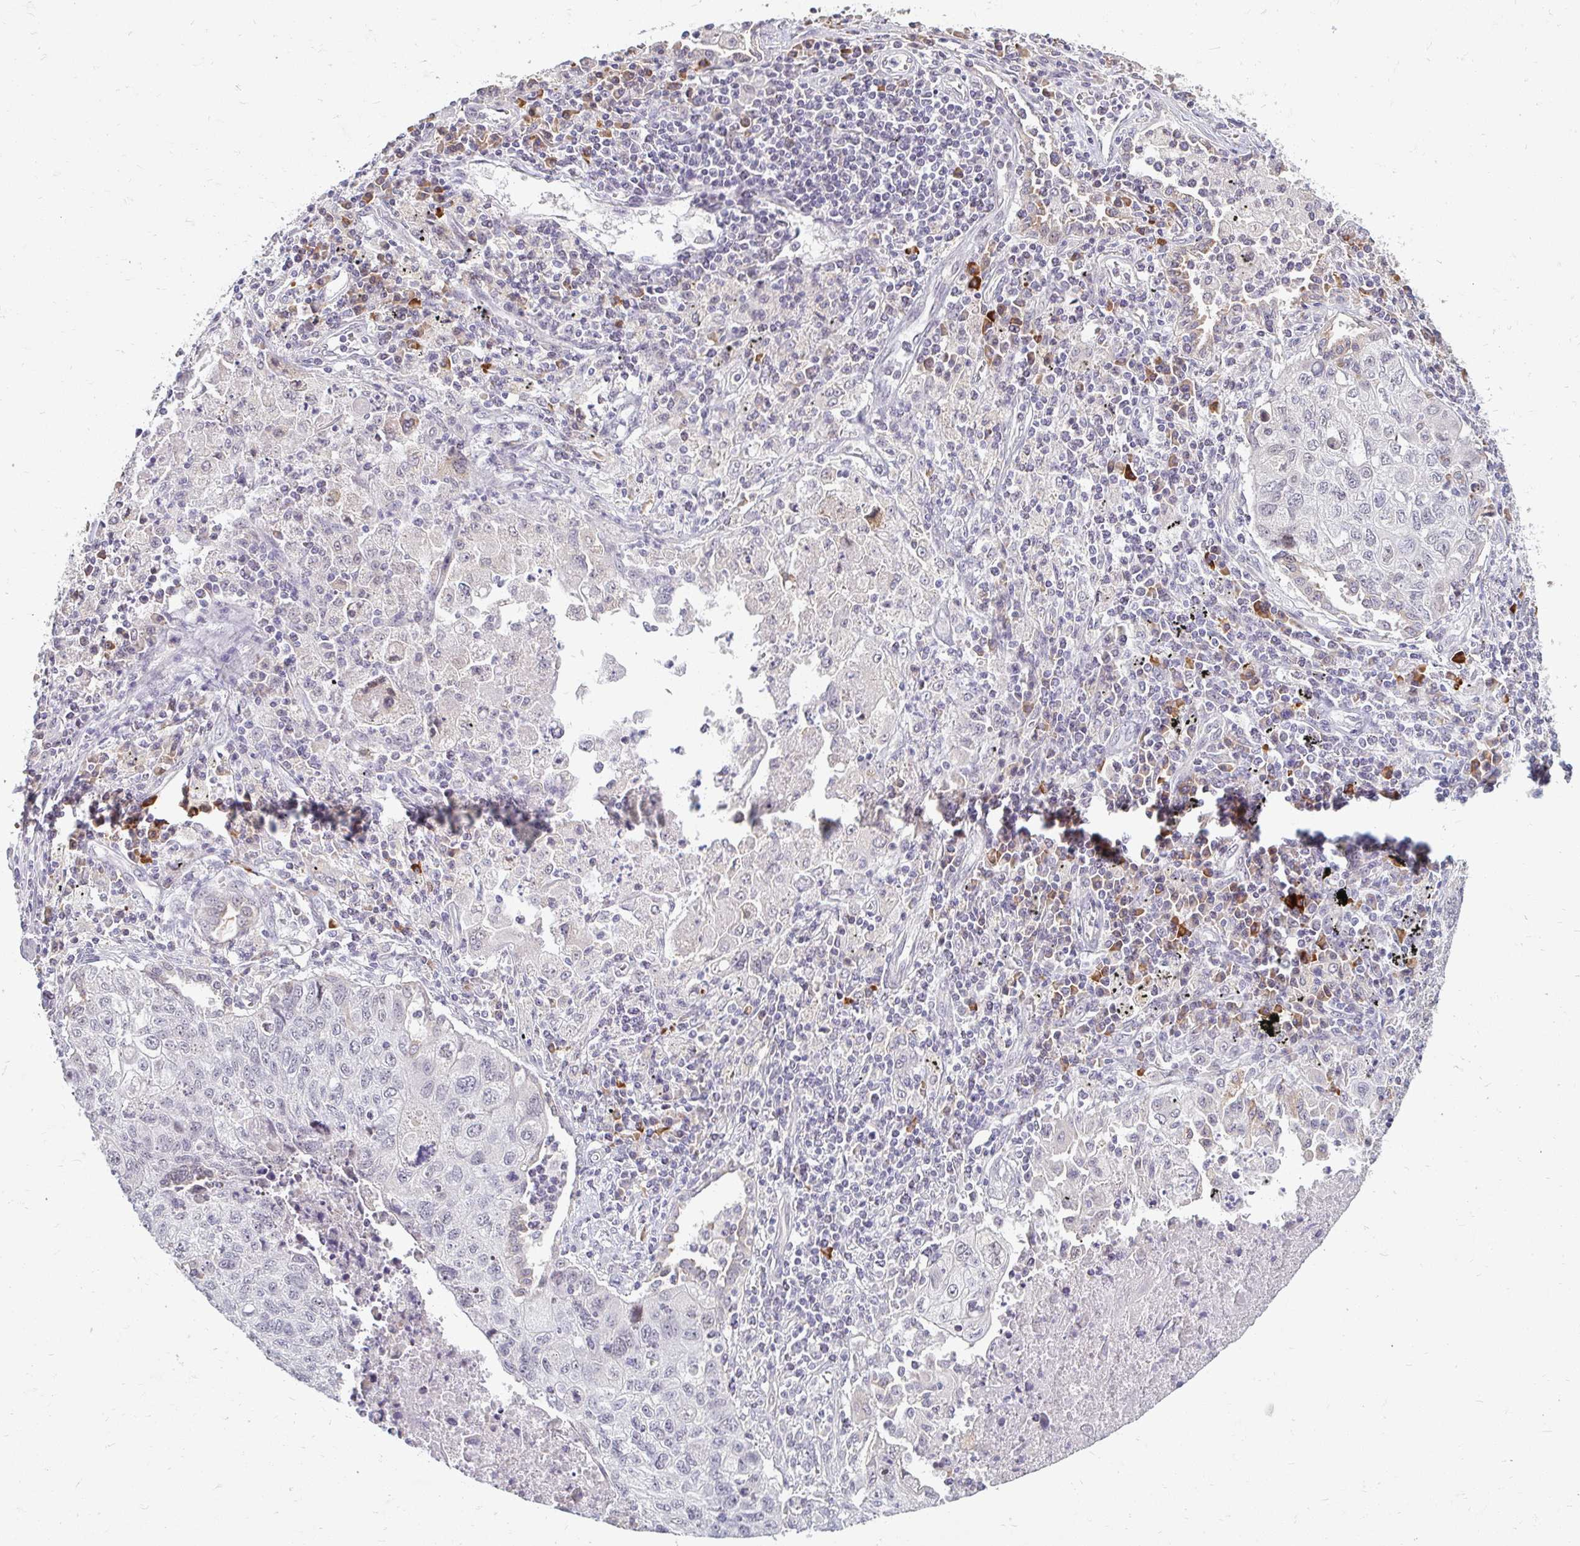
{"staining": {"intensity": "negative", "quantity": "none", "location": "none"}, "tissue": "lung cancer", "cell_type": "Tumor cells", "image_type": "cancer", "snomed": [{"axis": "morphology", "description": "Normal morphology"}, {"axis": "morphology", "description": "Aneuploidy"}, {"axis": "morphology", "description": "Squamous cell carcinoma, NOS"}, {"axis": "topography", "description": "Lymph node"}, {"axis": "topography", "description": "Lung"}], "caption": "Lung cancer stained for a protein using immunohistochemistry shows no expression tumor cells.", "gene": "DDN", "patient": {"sex": "female", "age": 76}}